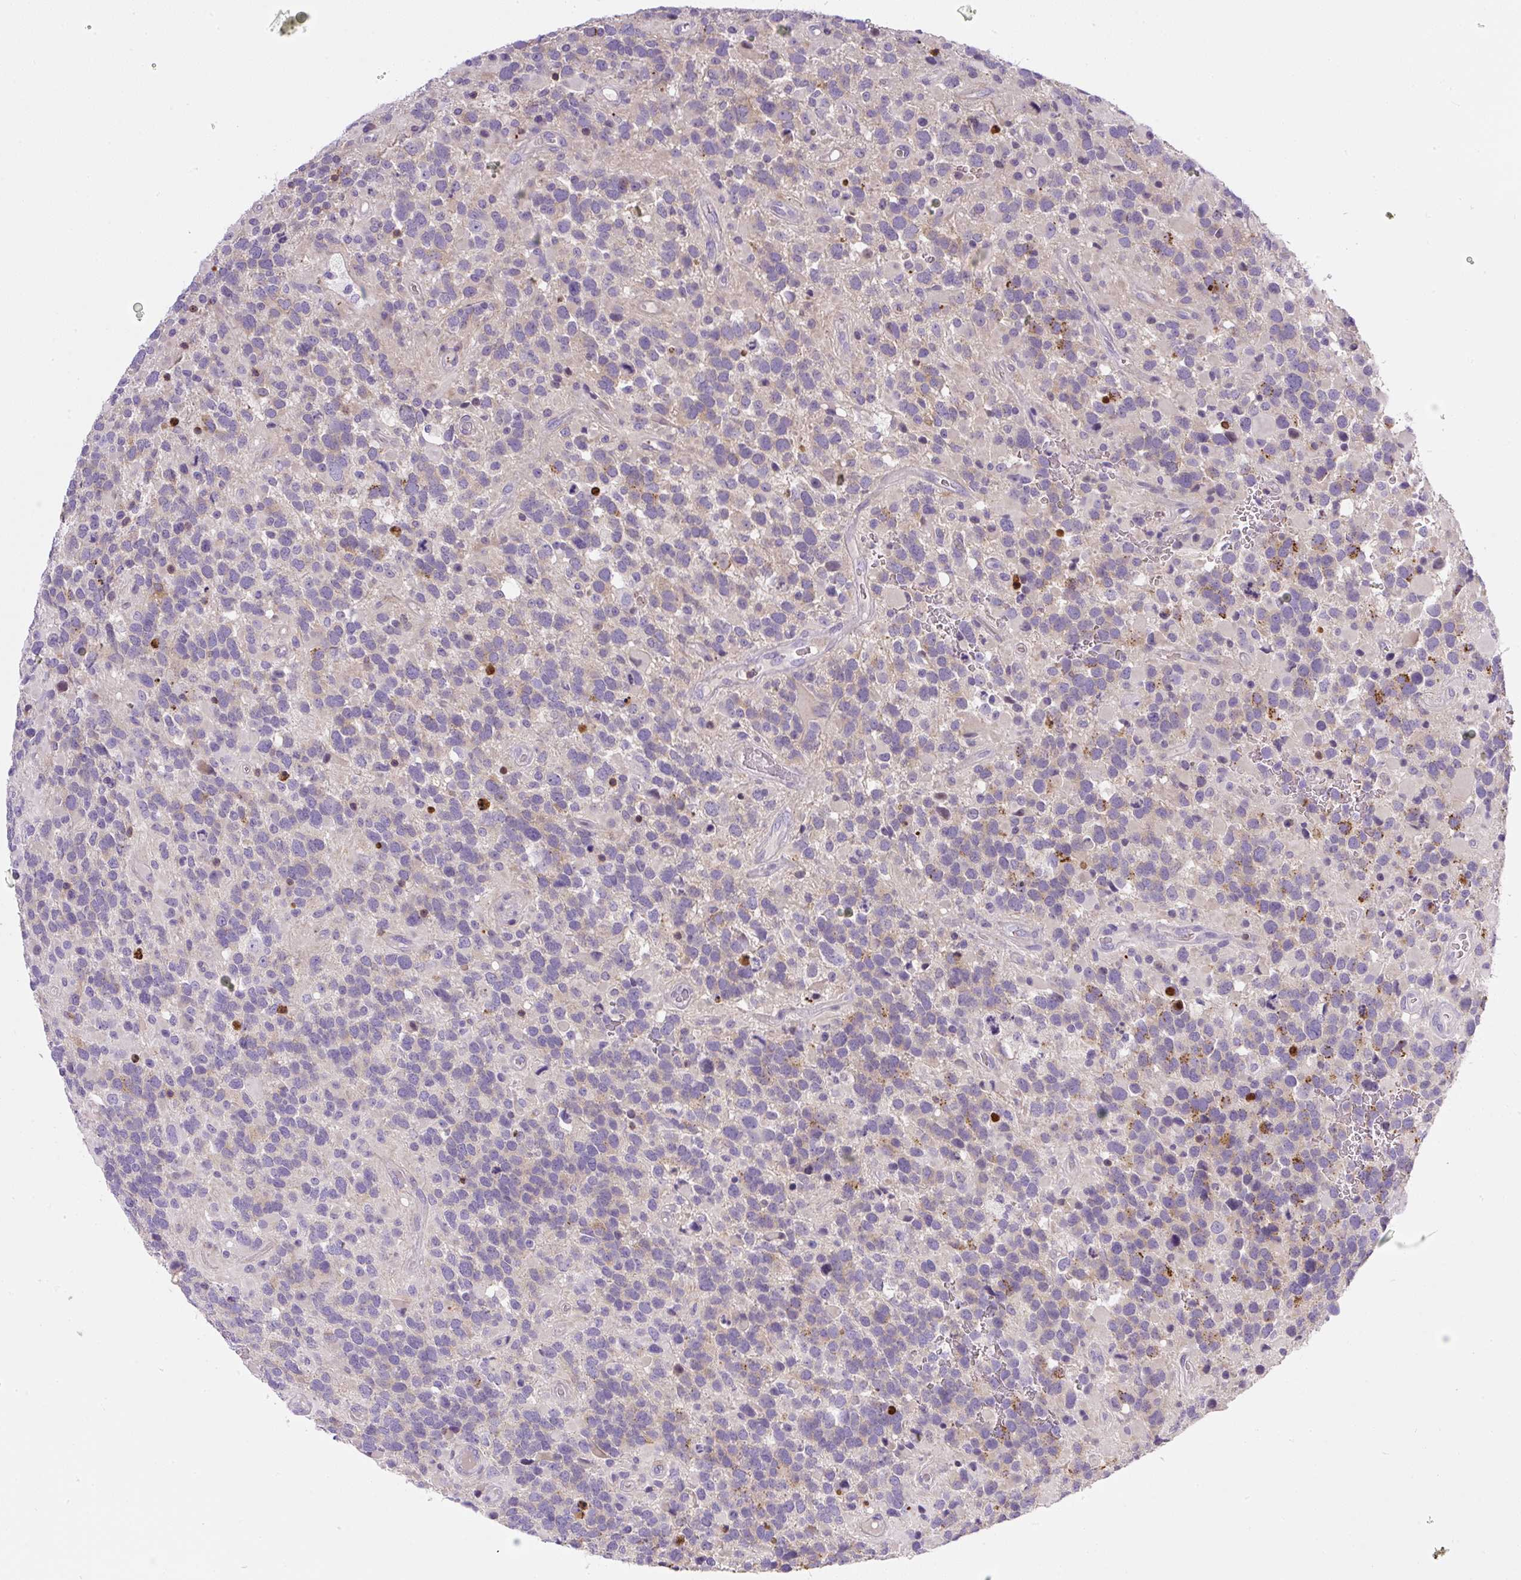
{"staining": {"intensity": "strong", "quantity": "<25%", "location": "cytoplasmic/membranous"}, "tissue": "glioma", "cell_type": "Tumor cells", "image_type": "cancer", "snomed": [{"axis": "morphology", "description": "Glioma, malignant, High grade"}, {"axis": "topography", "description": "Brain"}], "caption": "This histopathology image reveals immunohistochemistry staining of glioma, with medium strong cytoplasmic/membranous expression in about <25% of tumor cells.", "gene": "PIP5KL1", "patient": {"sex": "female", "age": 40}}